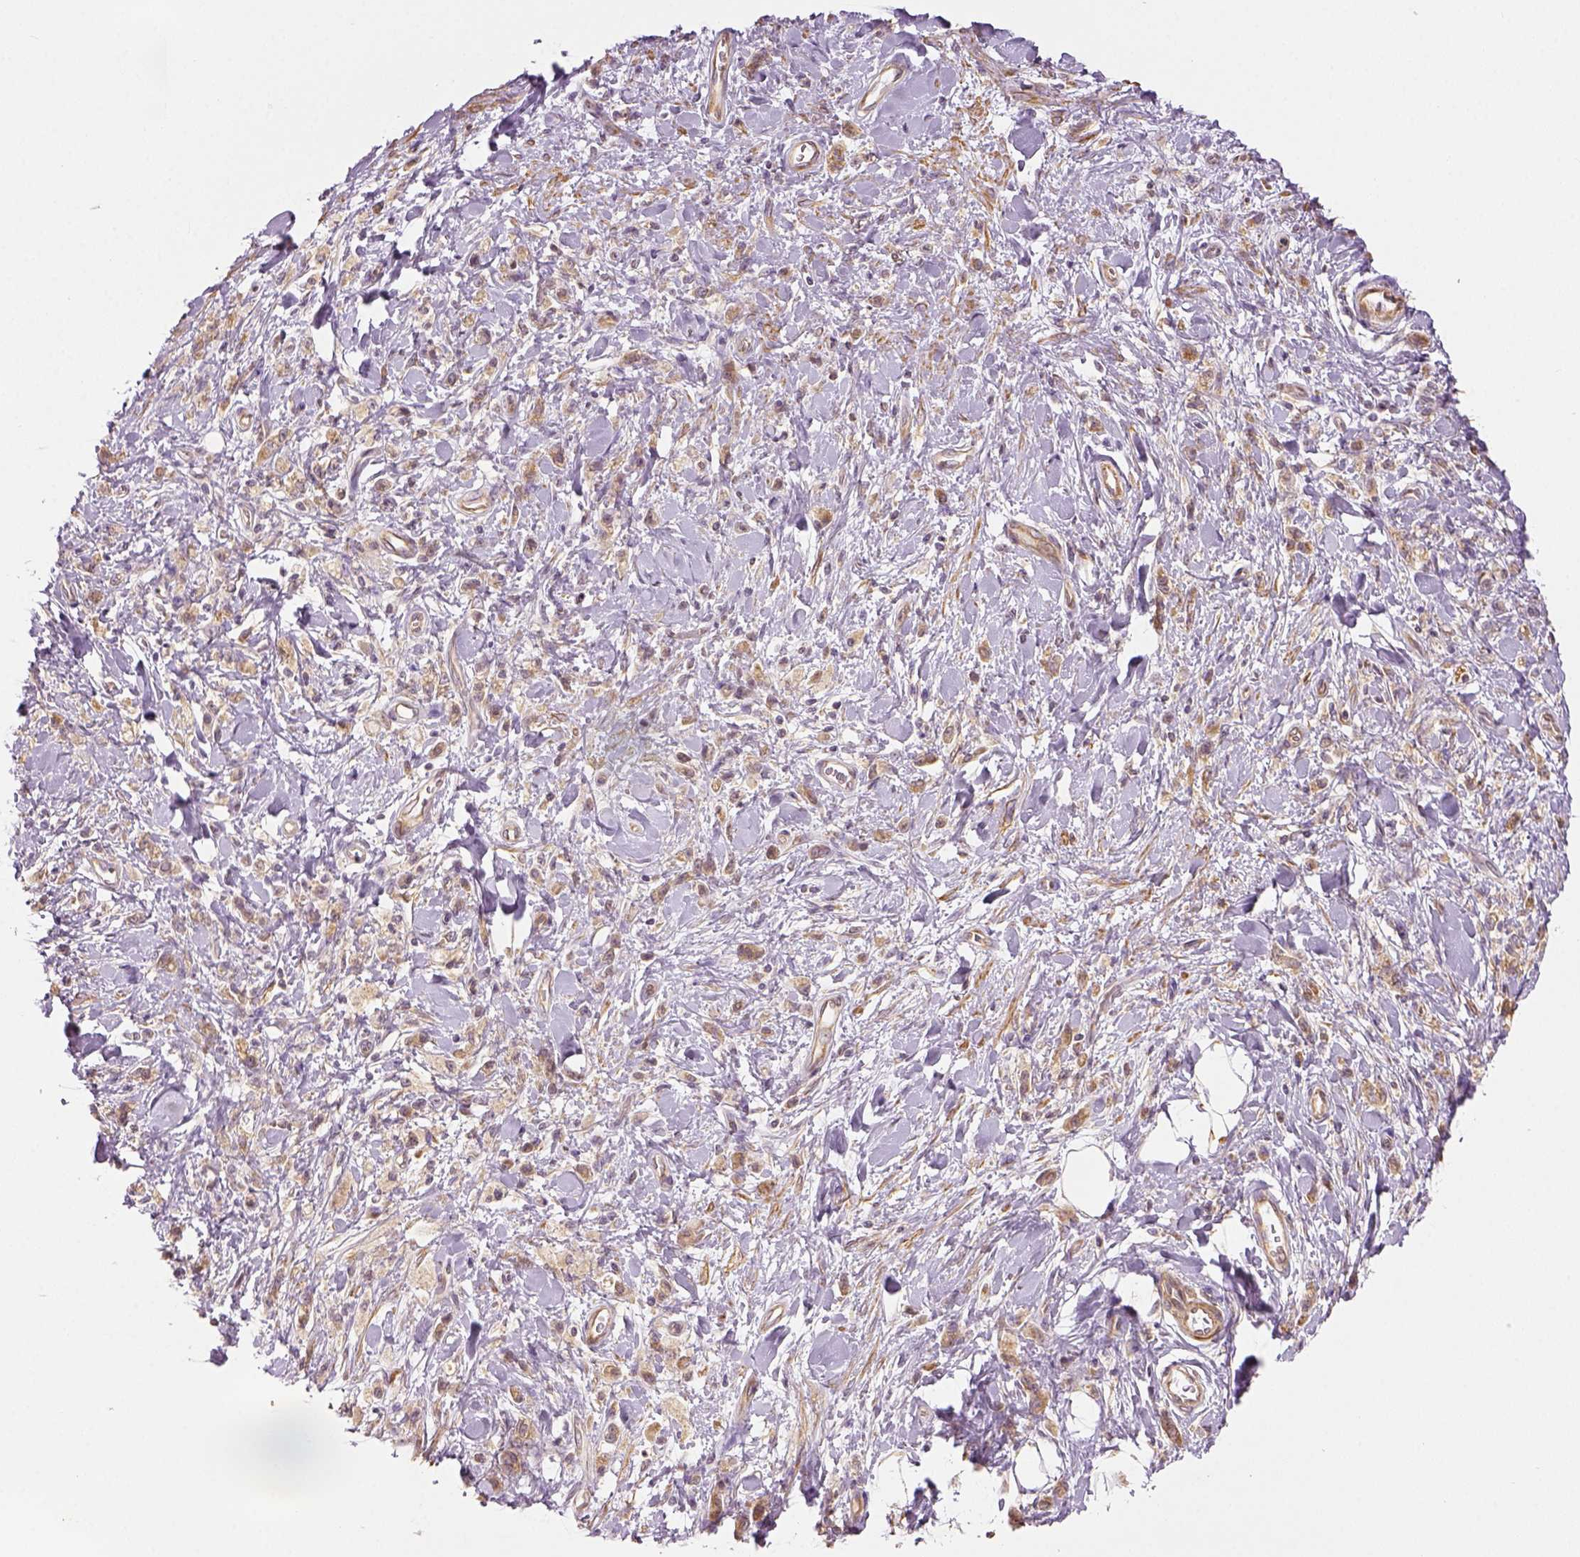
{"staining": {"intensity": "moderate", "quantity": ">75%", "location": "cytoplasmic/membranous"}, "tissue": "stomach cancer", "cell_type": "Tumor cells", "image_type": "cancer", "snomed": [{"axis": "morphology", "description": "Adenocarcinoma, NOS"}, {"axis": "topography", "description": "Stomach"}], "caption": "High-magnification brightfield microscopy of stomach cancer (adenocarcinoma) stained with DAB (3,3'-diaminobenzidine) (brown) and counterstained with hematoxylin (blue). tumor cells exhibit moderate cytoplasmic/membranous staining is seen in about>75% of cells. The staining was performed using DAB to visualize the protein expression in brown, while the nuclei were stained in blue with hematoxylin (Magnification: 20x).", "gene": "PAIP1", "patient": {"sex": "male", "age": 77}}